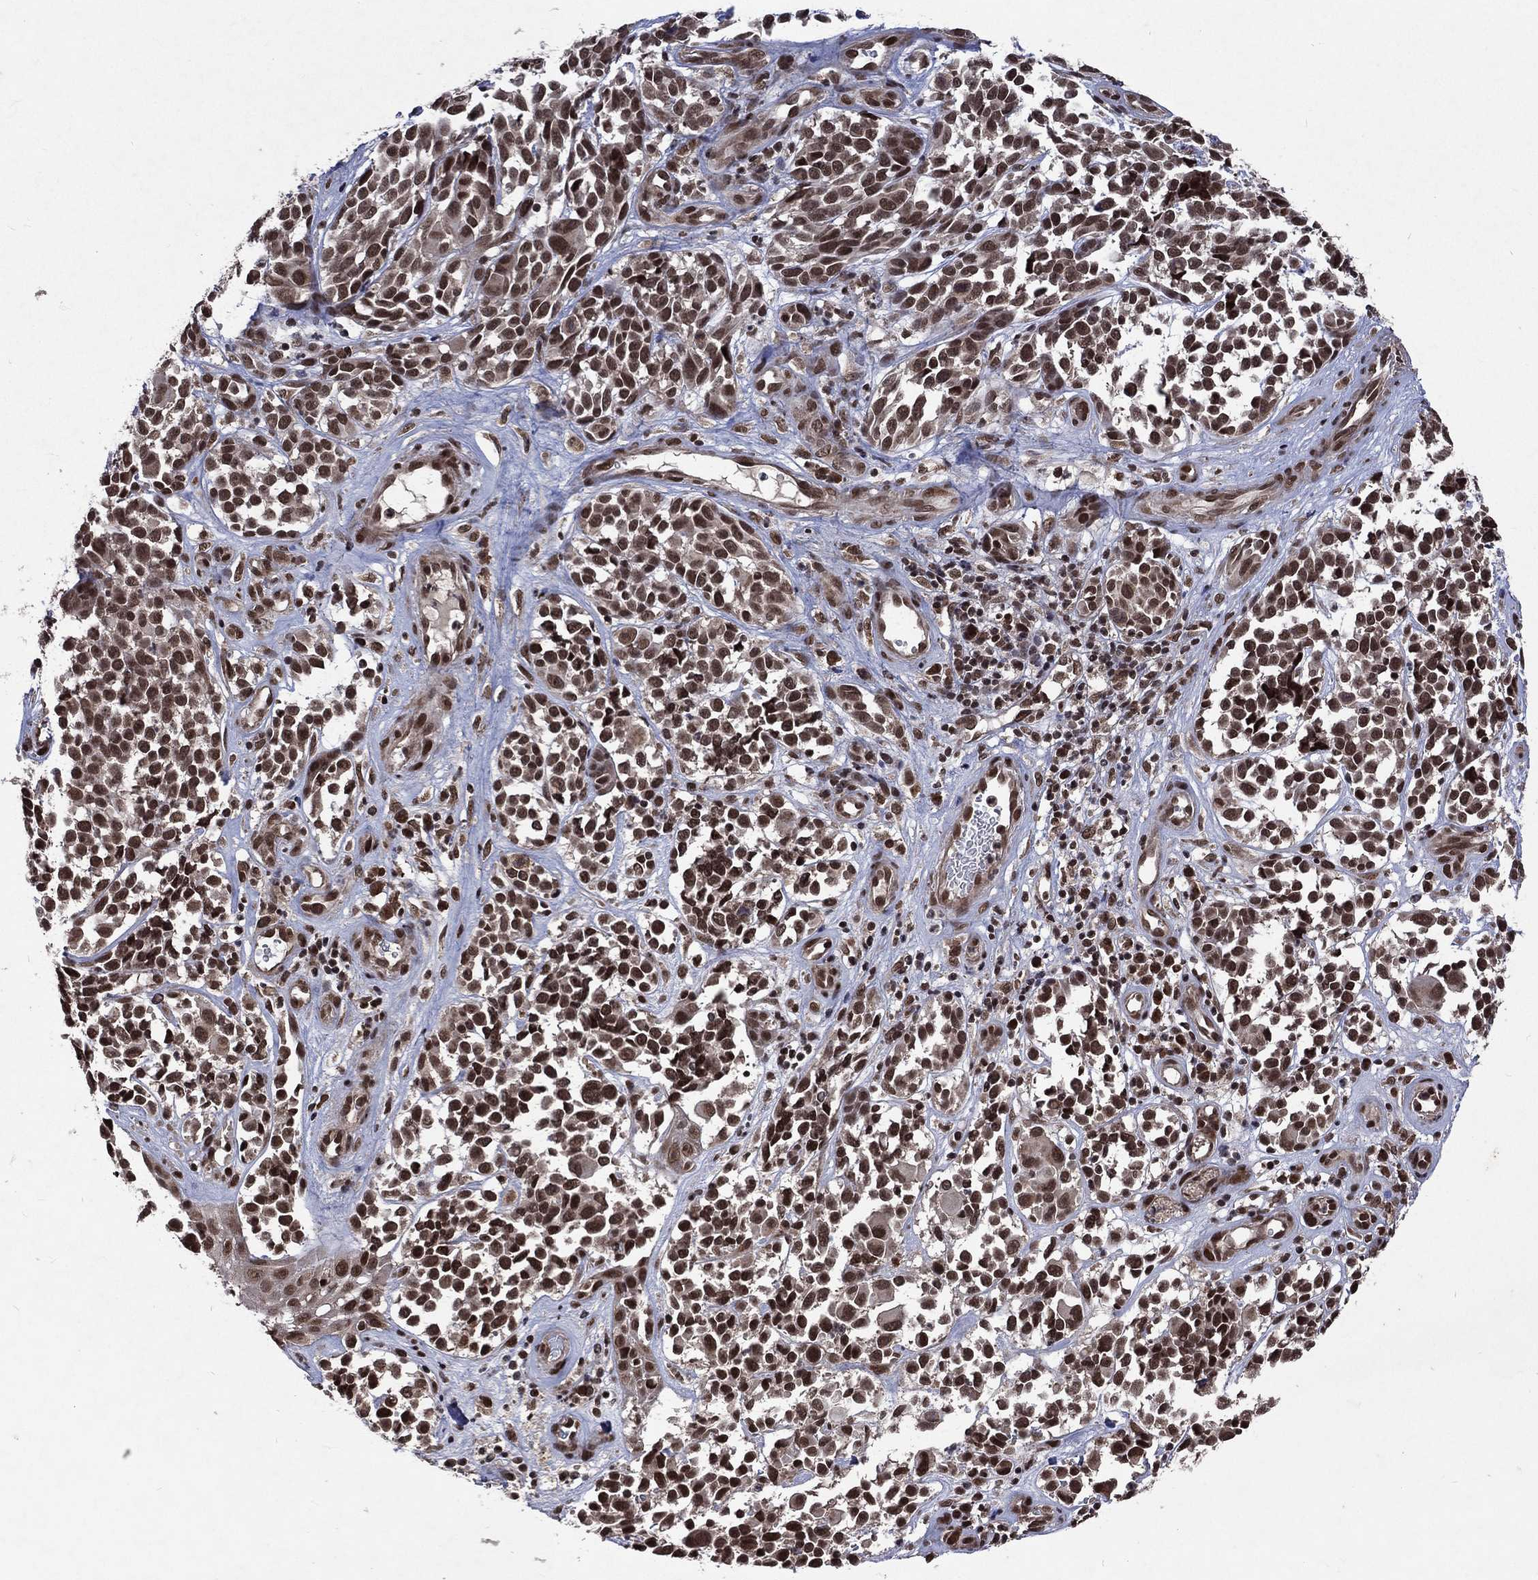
{"staining": {"intensity": "strong", "quantity": ">75%", "location": "nuclear"}, "tissue": "melanoma", "cell_type": "Tumor cells", "image_type": "cancer", "snomed": [{"axis": "morphology", "description": "Malignant melanoma, NOS"}, {"axis": "topography", "description": "Skin"}], "caption": "Melanoma tissue shows strong nuclear expression in approximately >75% of tumor cells The staining is performed using DAB (3,3'-diaminobenzidine) brown chromogen to label protein expression. The nuclei are counter-stained blue using hematoxylin.", "gene": "DMAP1", "patient": {"sex": "female", "age": 88}}